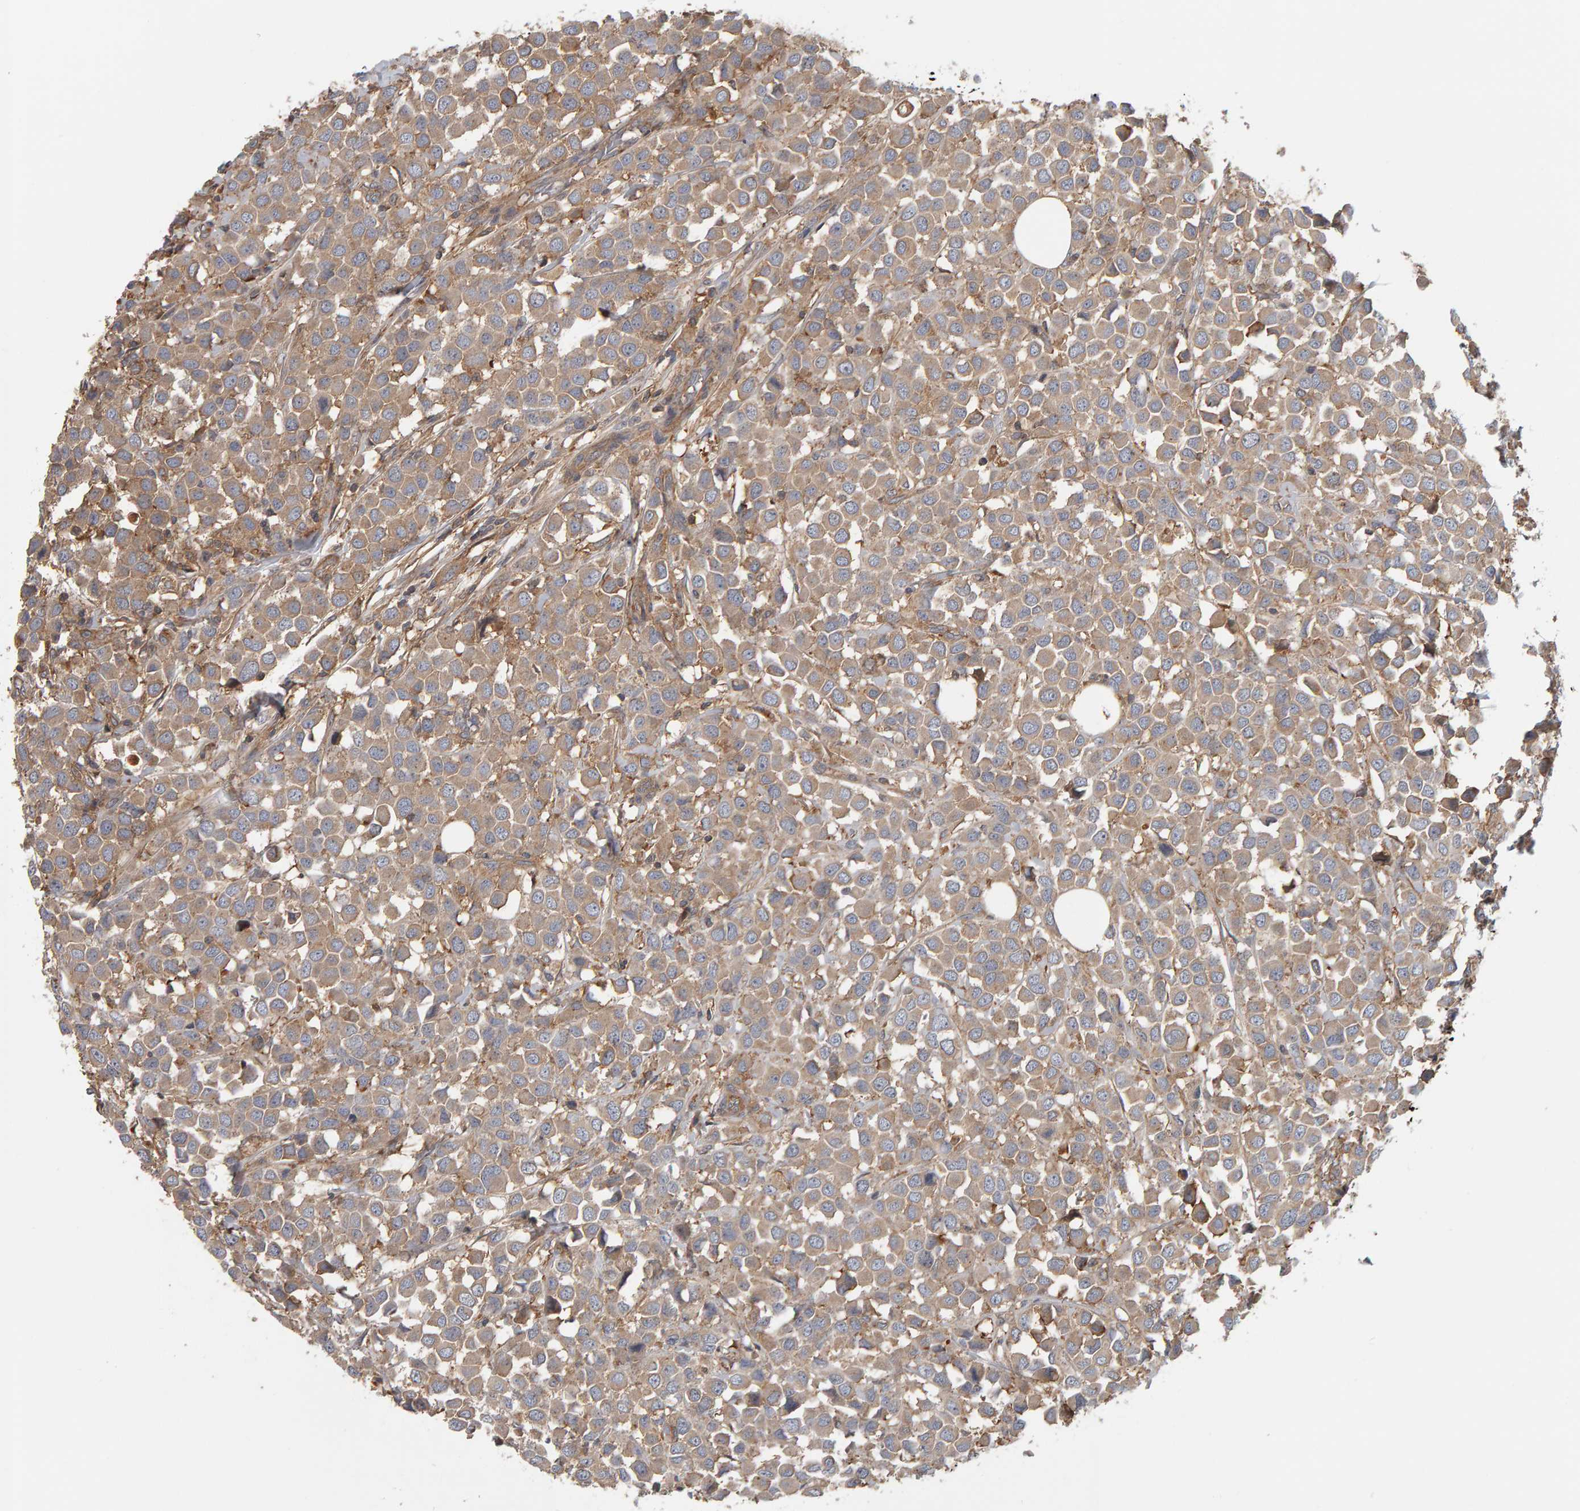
{"staining": {"intensity": "weak", "quantity": ">75%", "location": "cytoplasmic/membranous"}, "tissue": "breast cancer", "cell_type": "Tumor cells", "image_type": "cancer", "snomed": [{"axis": "morphology", "description": "Duct carcinoma"}, {"axis": "topography", "description": "Breast"}], "caption": "IHC staining of breast intraductal carcinoma, which shows low levels of weak cytoplasmic/membranous positivity in about >75% of tumor cells indicating weak cytoplasmic/membranous protein staining. The staining was performed using DAB (3,3'-diaminobenzidine) (brown) for protein detection and nuclei were counterstained in hematoxylin (blue).", "gene": "C9orf72", "patient": {"sex": "female", "age": 61}}